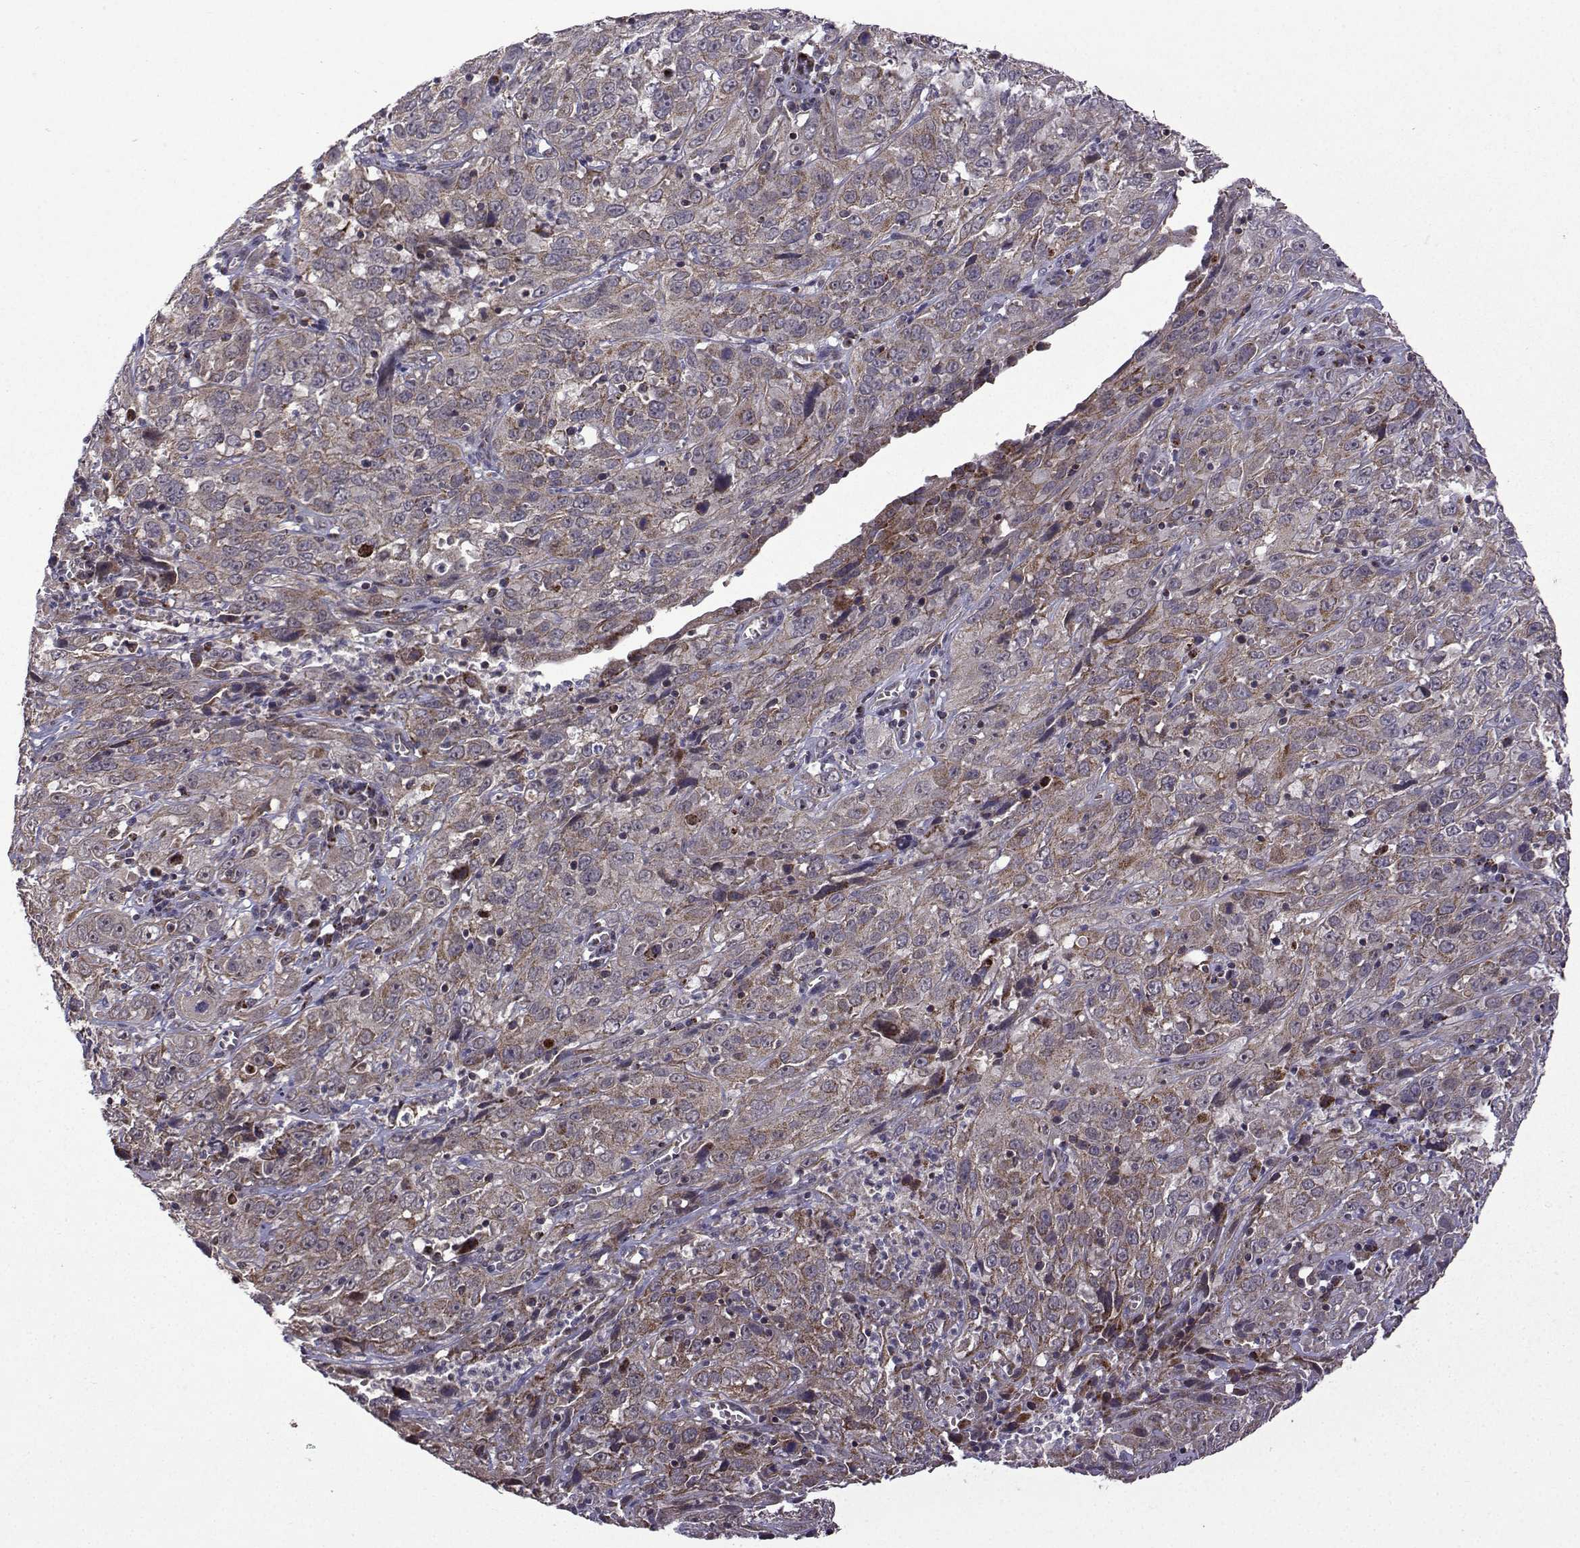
{"staining": {"intensity": "weak", "quantity": "<25%", "location": "cytoplasmic/membranous"}, "tissue": "cervical cancer", "cell_type": "Tumor cells", "image_type": "cancer", "snomed": [{"axis": "morphology", "description": "Squamous cell carcinoma, NOS"}, {"axis": "topography", "description": "Cervix"}], "caption": "Immunohistochemistry histopathology image of neoplastic tissue: cervical cancer stained with DAB exhibits no significant protein staining in tumor cells.", "gene": "TAB2", "patient": {"sex": "female", "age": 32}}